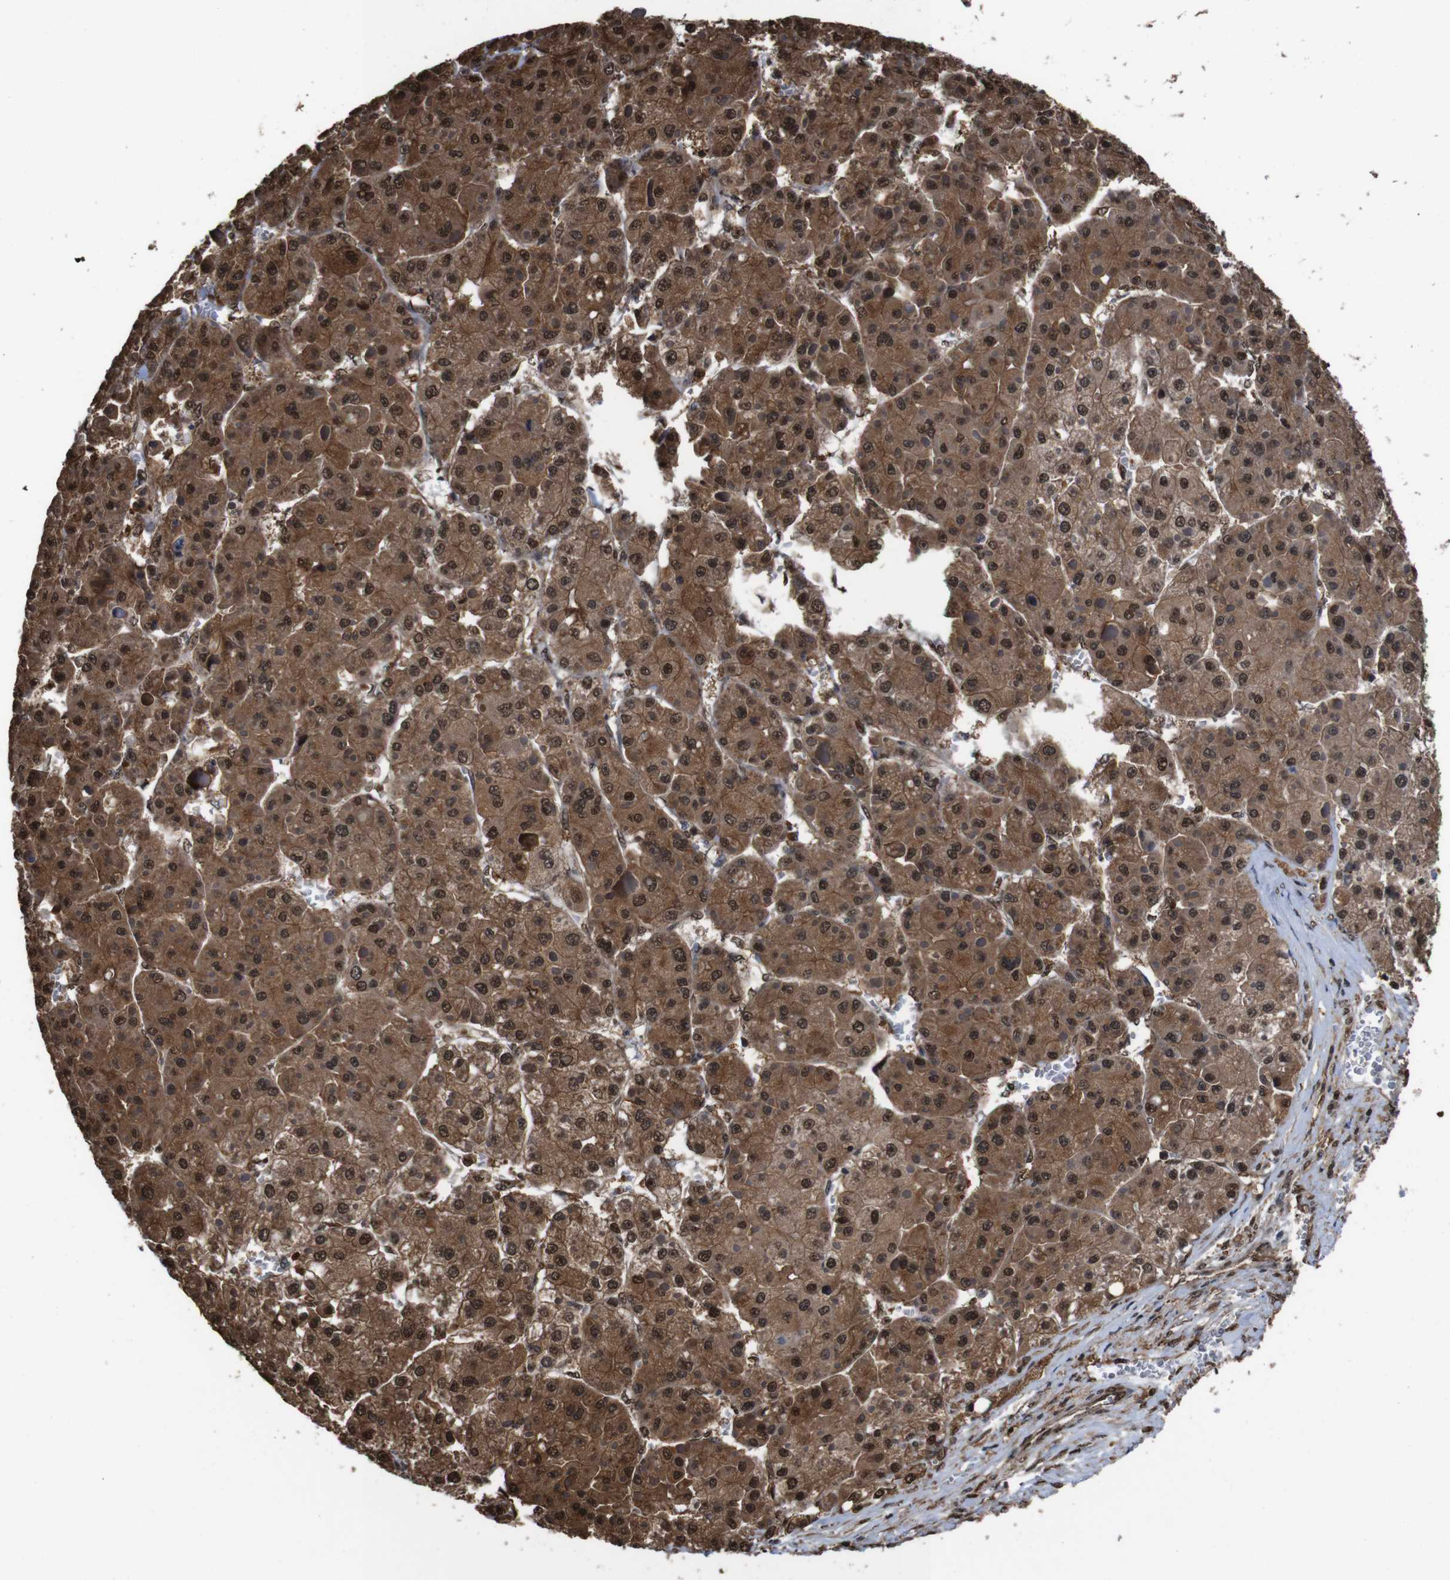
{"staining": {"intensity": "strong", "quantity": ">75%", "location": "cytoplasmic/membranous,nuclear"}, "tissue": "liver cancer", "cell_type": "Tumor cells", "image_type": "cancer", "snomed": [{"axis": "morphology", "description": "Carcinoma, Hepatocellular, NOS"}, {"axis": "topography", "description": "Liver"}], "caption": "Immunohistochemical staining of human hepatocellular carcinoma (liver) reveals strong cytoplasmic/membranous and nuclear protein expression in approximately >75% of tumor cells.", "gene": "VCP", "patient": {"sex": "female", "age": 73}}